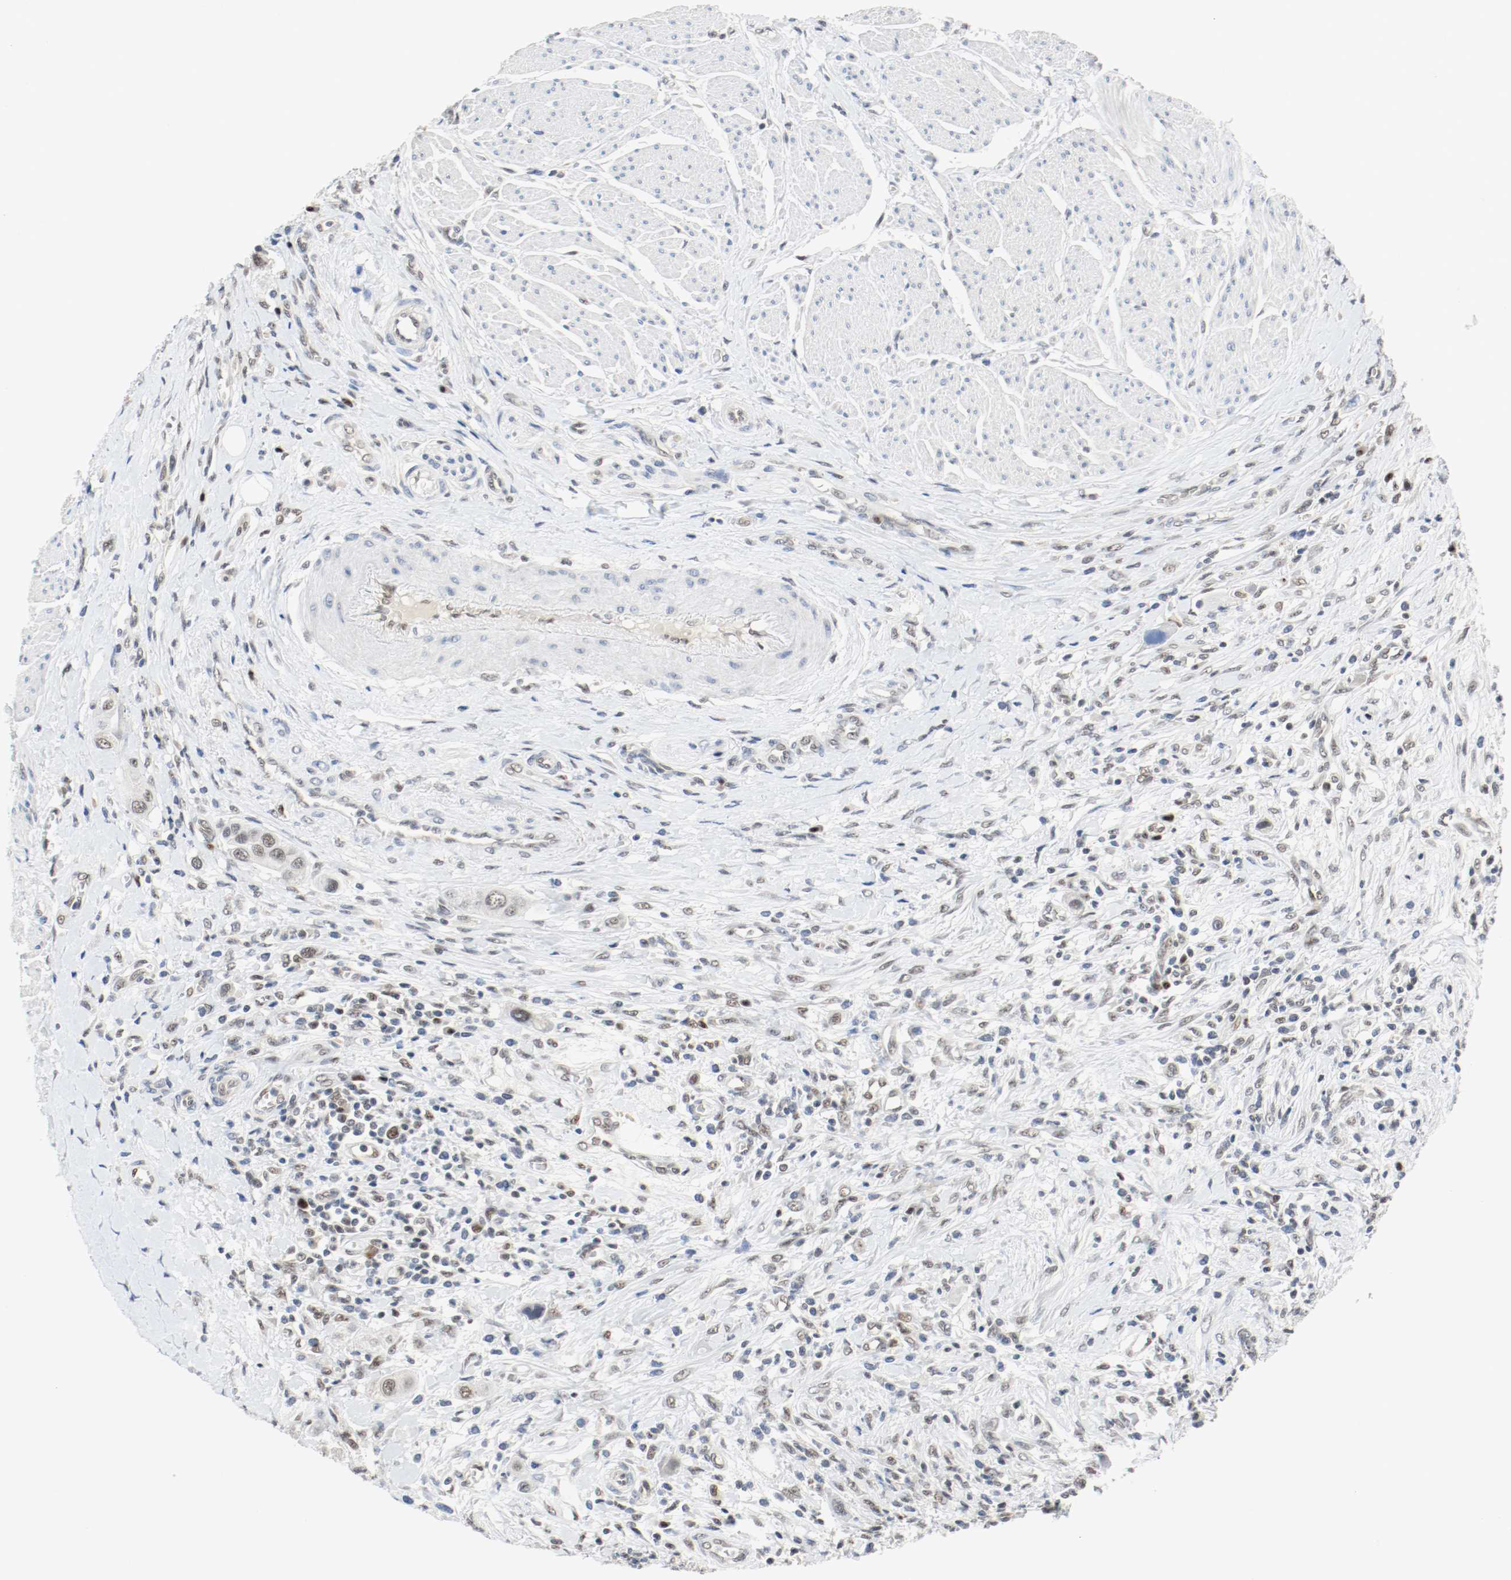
{"staining": {"intensity": "weak", "quantity": "<25%", "location": "nuclear"}, "tissue": "urothelial cancer", "cell_type": "Tumor cells", "image_type": "cancer", "snomed": [{"axis": "morphology", "description": "Urothelial carcinoma, High grade"}, {"axis": "topography", "description": "Urinary bladder"}], "caption": "Urothelial carcinoma (high-grade) was stained to show a protein in brown. There is no significant staining in tumor cells.", "gene": "ASH1L", "patient": {"sex": "male", "age": 50}}